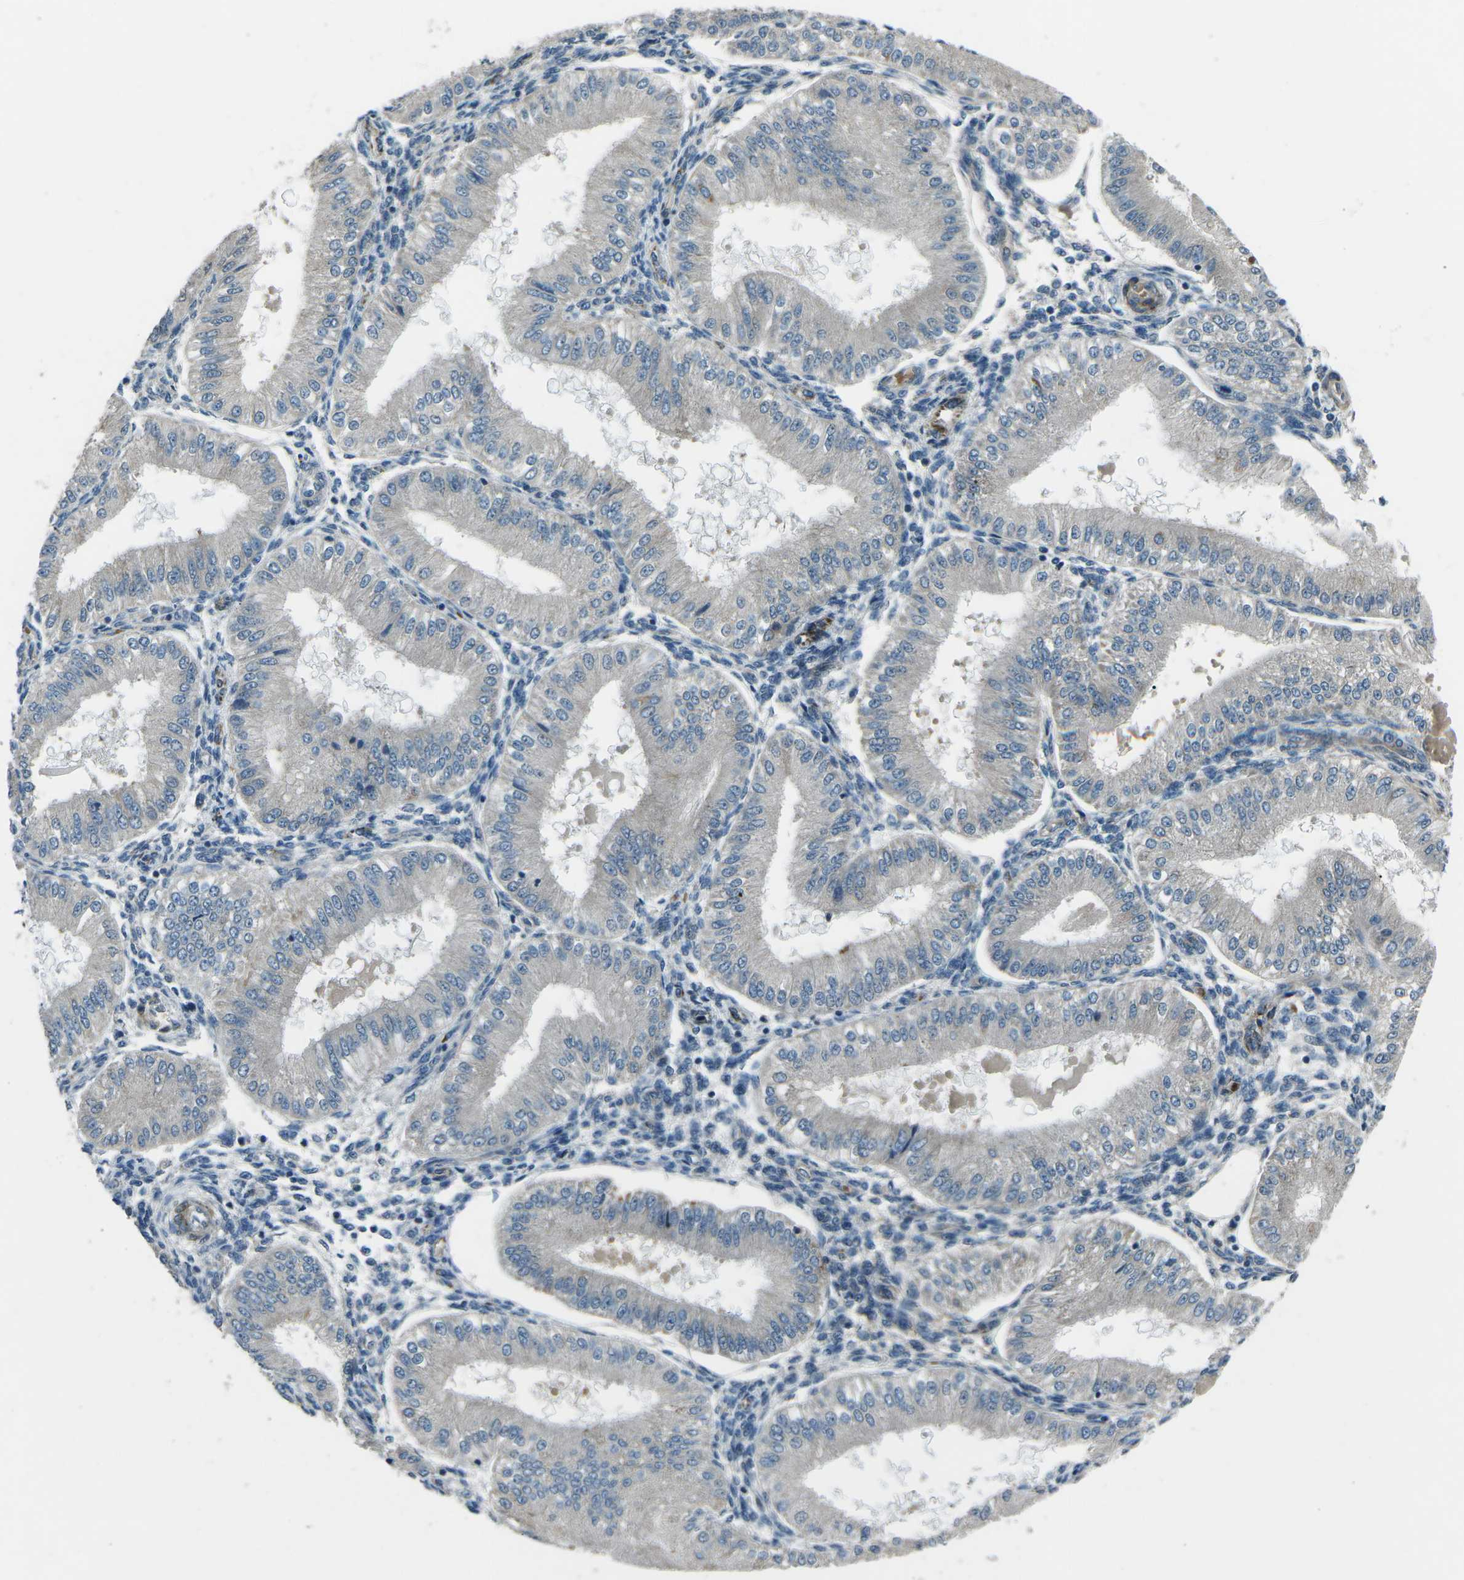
{"staining": {"intensity": "weak", "quantity": "<25%", "location": "cytoplasmic/membranous"}, "tissue": "endometrium", "cell_type": "Cells in endometrial stroma", "image_type": "normal", "snomed": [{"axis": "morphology", "description": "Normal tissue, NOS"}, {"axis": "topography", "description": "Endometrium"}], "caption": "This micrograph is of unremarkable endometrium stained with immunohistochemistry (IHC) to label a protein in brown with the nuclei are counter-stained blue. There is no staining in cells in endometrial stroma. Brightfield microscopy of IHC stained with DAB (3,3'-diaminobenzidine) (brown) and hematoxylin (blue), captured at high magnification.", "gene": "AFAP1", "patient": {"sex": "female", "age": 39}}